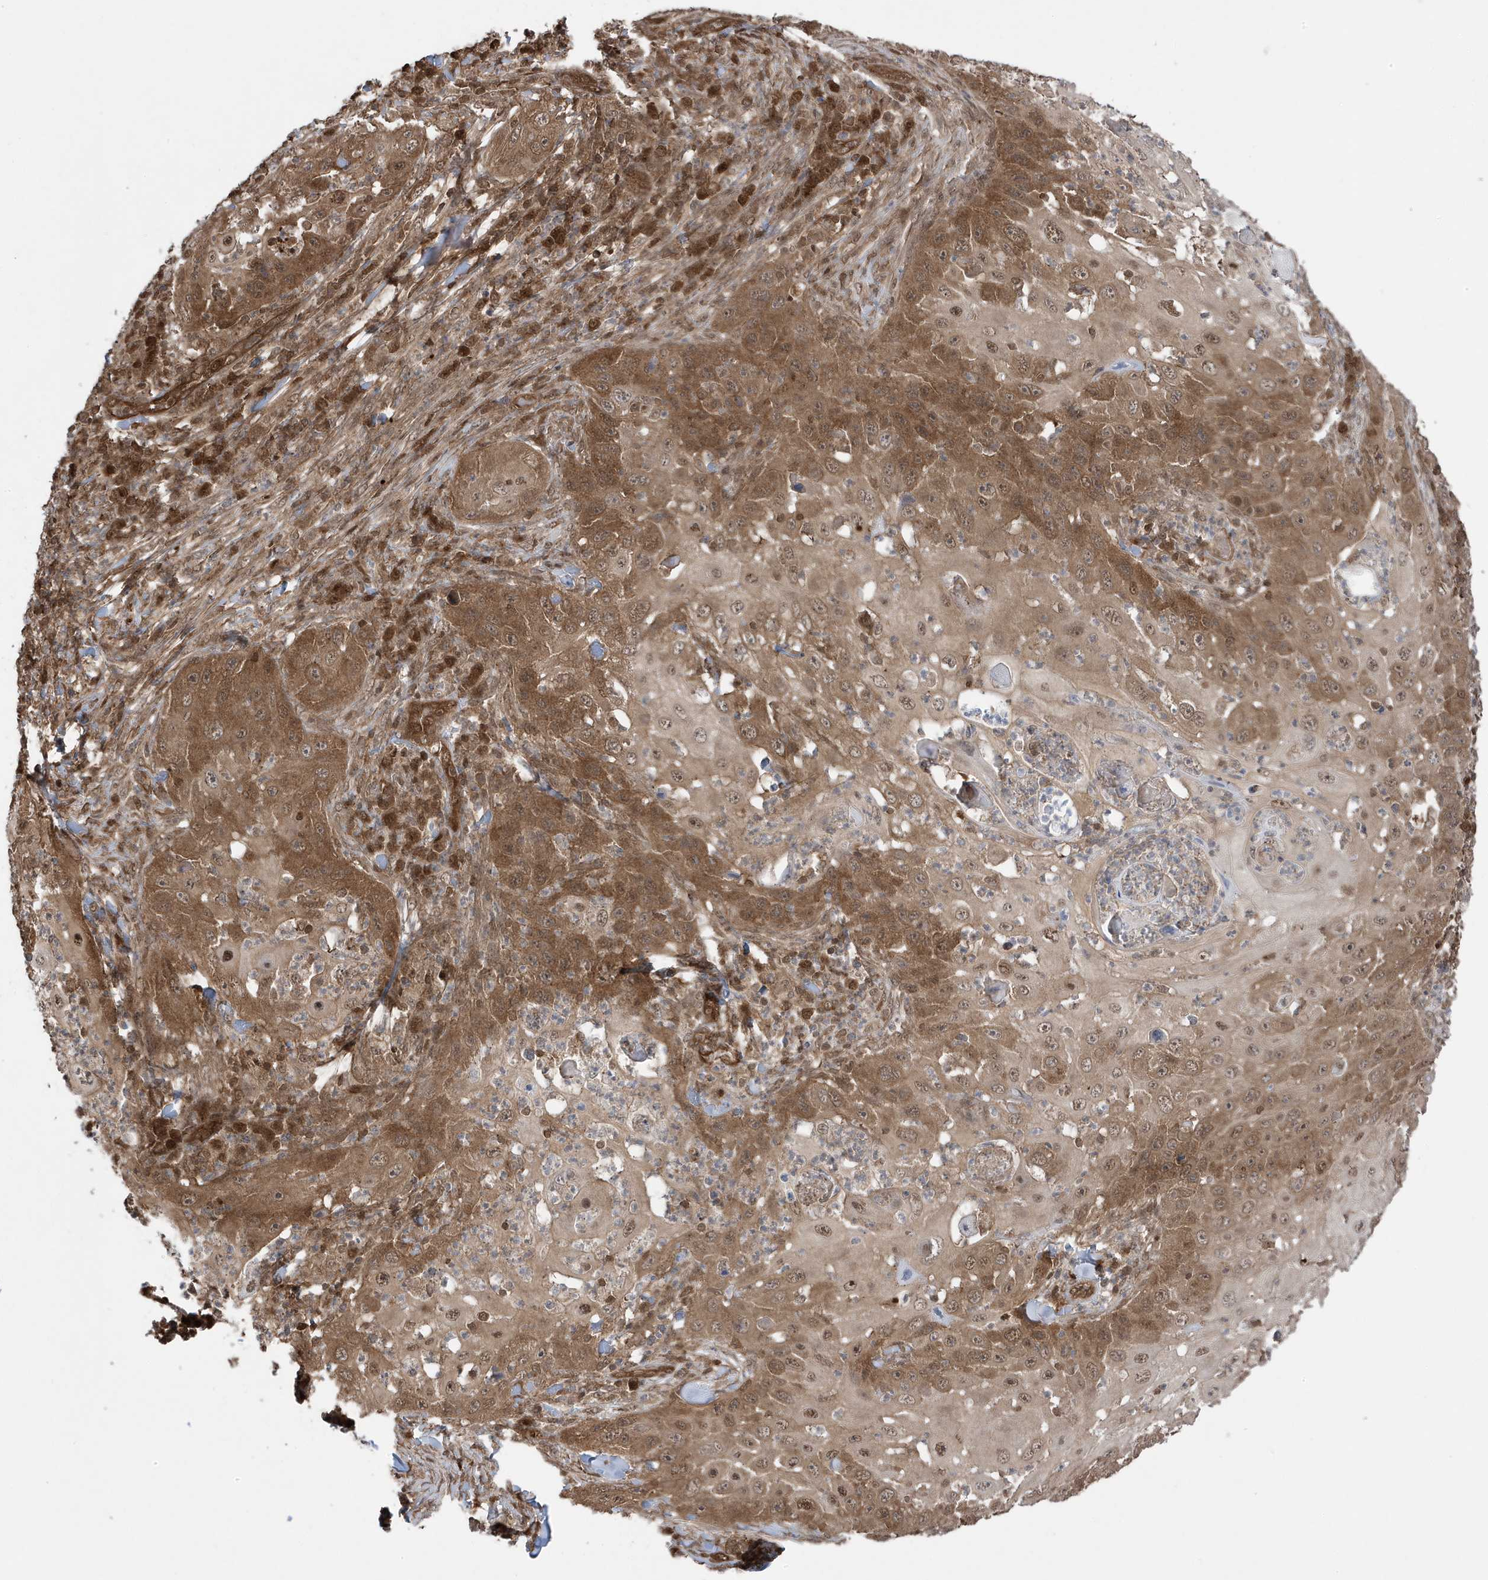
{"staining": {"intensity": "moderate", "quantity": ">75%", "location": "cytoplasmic/membranous"}, "tissue": "skin cancer", "cell_type": "Tumor cells", "image_type": "cancer", "snomed": [{"axis": "morphology", "description": "Squamous cell carcinoma, NOS"}, {"axis": "topography", "description": "Skin"}], "caption": "IHC photomicrograph of human skin cancer stained for a protein (brown), which demonstrates medium levels of moderate cytoplasmic/membranous positivity in about >75% of tumor cells.", "gene": "MAPK1IP1L", "patient": {"sex": "female", "age": 44}}